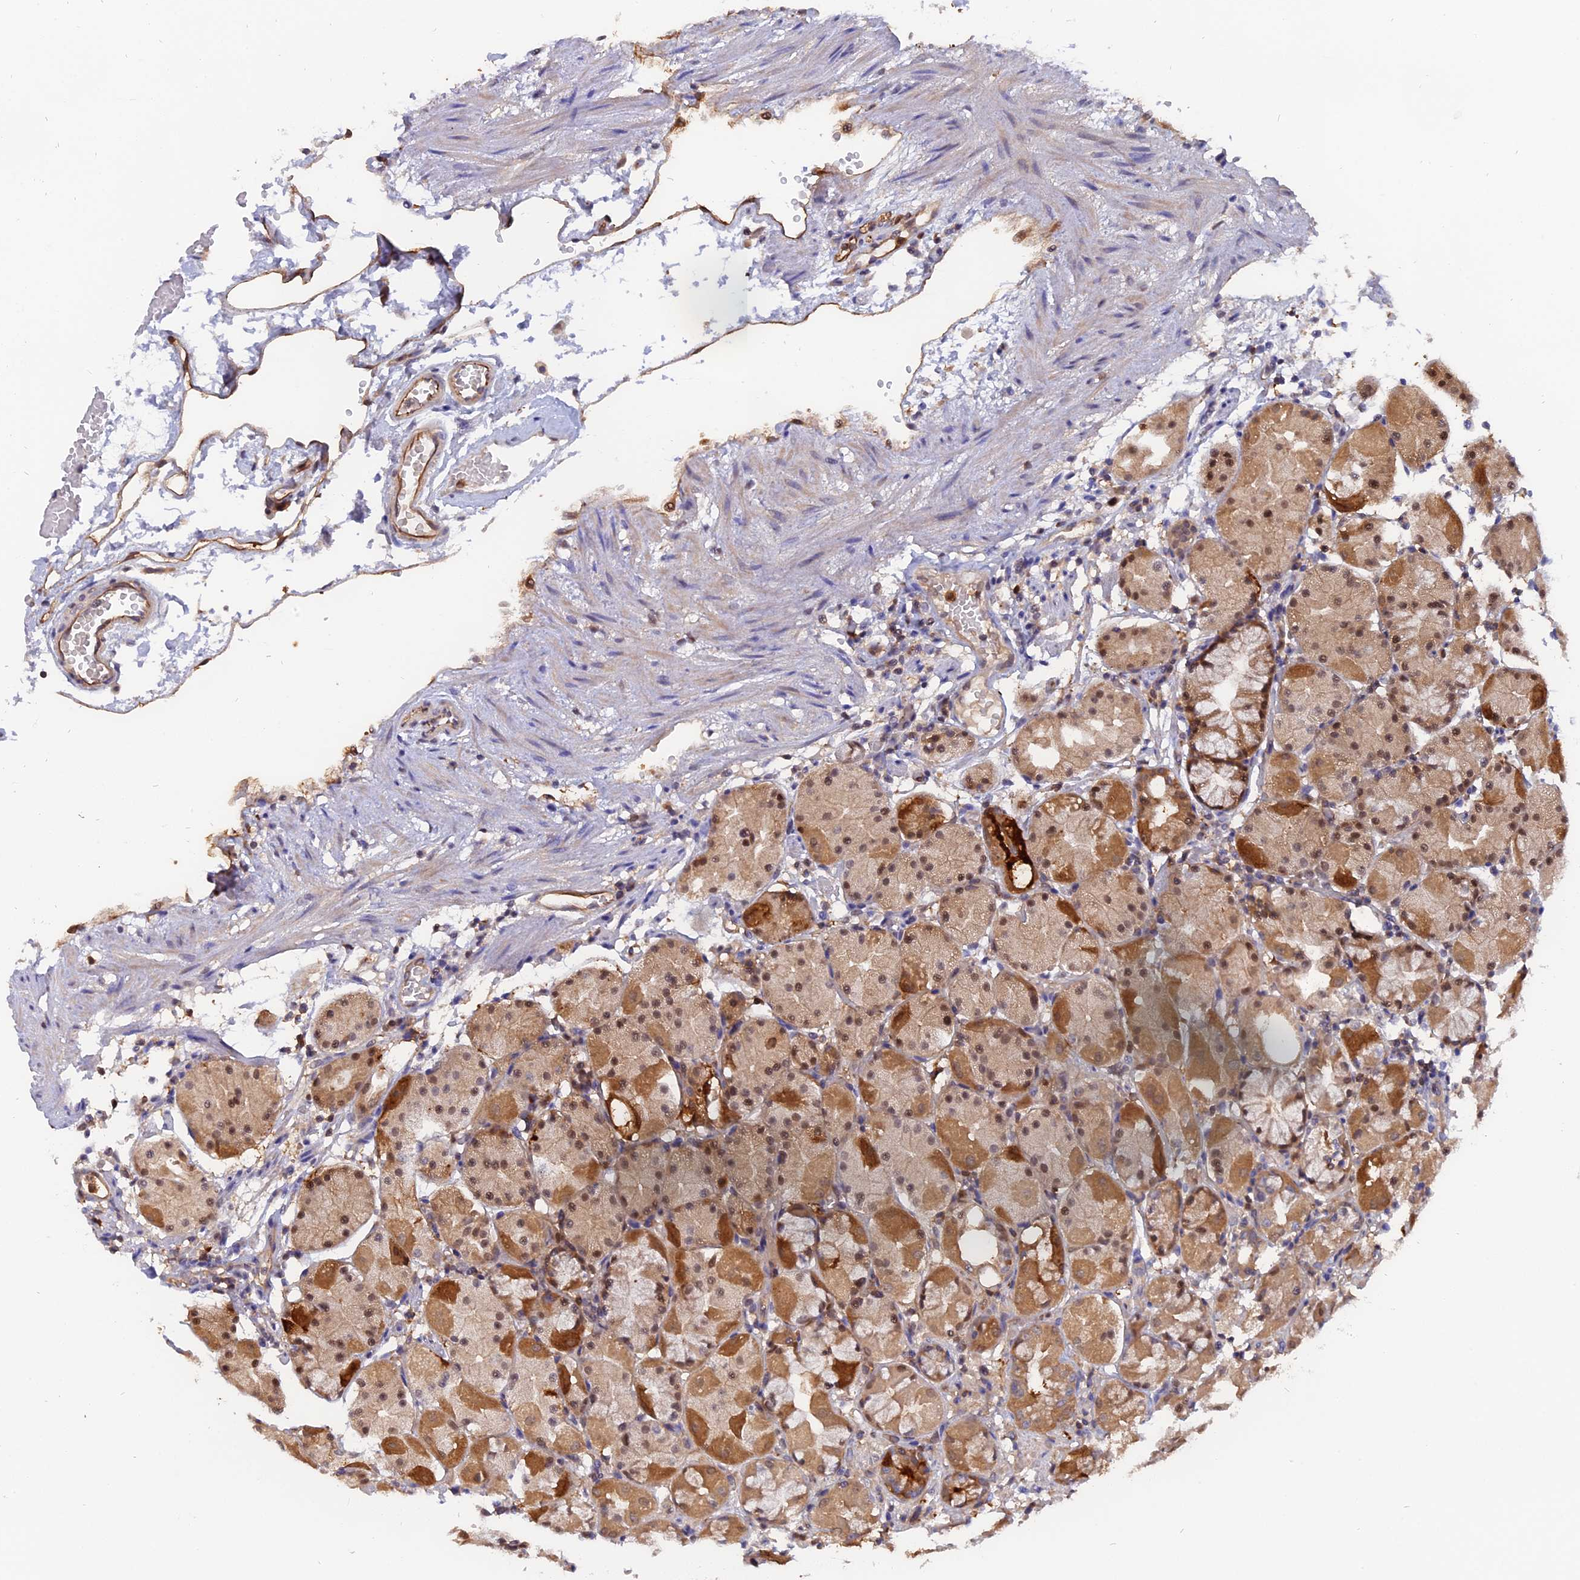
{"staining": {"intensity": "moderate", "quantity": ">75%", "location": "cytoplasmic/membranous,nuclear"}, "tissue": "stomach", "cell_type": "Glandular cells", "image_type": "normal", "snomed": [{"axis": "morphology", "description": "Normal tissue, NOS"}, {"axis": "topography", "description": "Stomach"}, {"axis": "topography", "description": "Stomach, lower"}], "caption": "Immunohistochemical staining of unremarkable stomach demonstrates medium levels of moderate cytoplasmic/membranous,nuclear positivity in approximately >75% of glandular cells.", "gene": "FAM118B", "patient": {"sex": "female", "age": 75}}